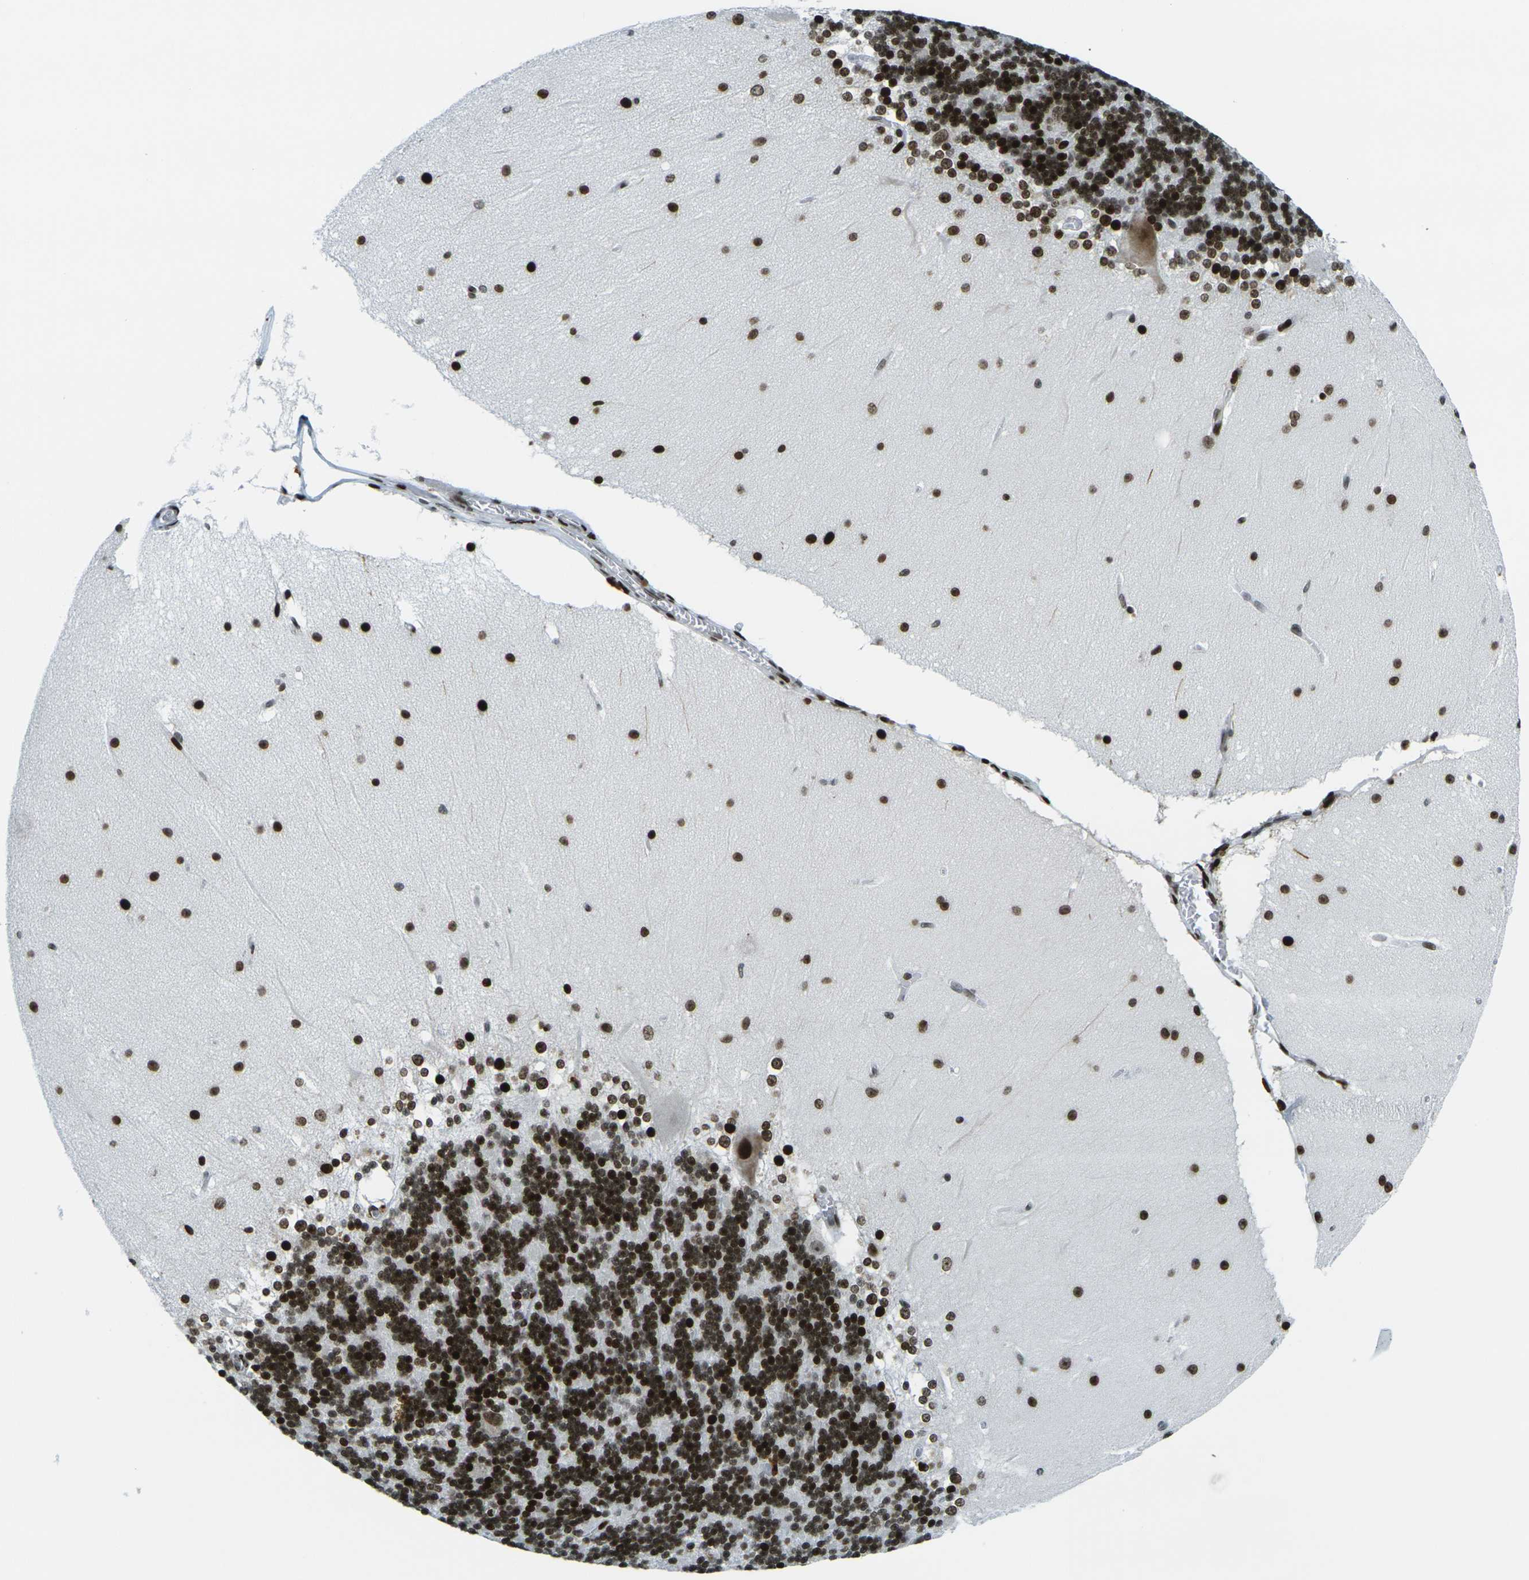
{"staining": {"intensity": "strong", "quantity": ">75%", "location": "nuclear"}, "tissue": "cerebellum", "cell_type": "Cells in granular layer", "image_type": "normal", "snomed": [{"axis": "morphology", "description": "Normal tissue, NOS"}, {"axis": "topography", "description": "Cerebellum"}], "caption": "Human cerebellum stained with a brown dye exhibits strong nuclear positive positivity in approximately >75% of cells in granular layer.", "gene": "H3", "patient": {"sex": "female", "age": 19}}